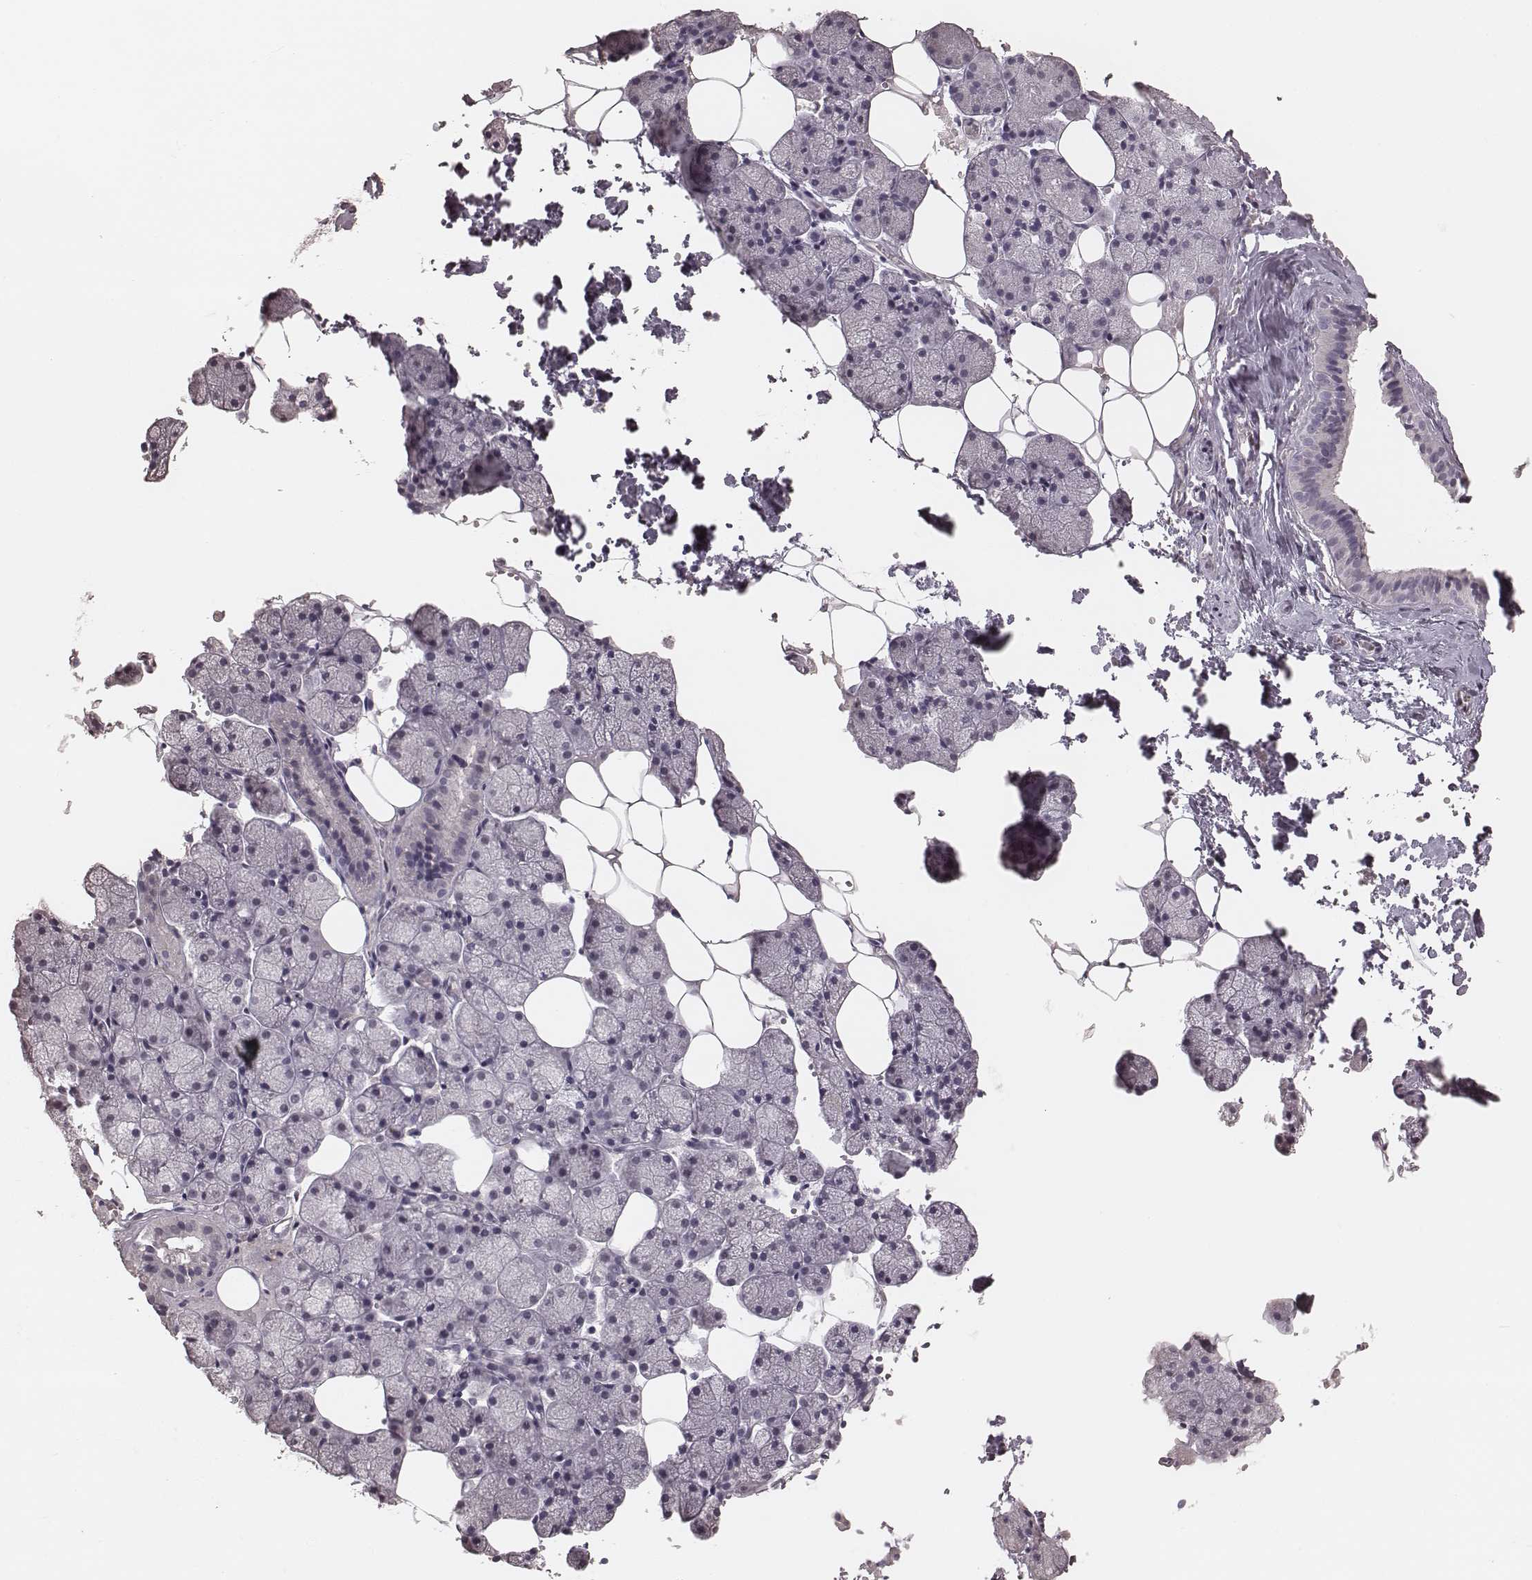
{"staining": {"intensity": "negative", "quantity": "none", "location": "none"}, "tissue": "salivary gland", "cell_type": "Glandular cells", "image_type": "normal", "snomed": [{"axis": "morphology", "description": "Normal tissue, NOS"}, {"axis": "topography", "description": "Salivary gland"}], "caption": "There is no significant expression in glandular cells of salivary gland. Brightfield microscopy of immunohistochemistry stained with DAB (3,3'-diaminobenzidine) (brown) and hematoxylin (blue), captured at high magnification.", "gene": "MSX1", "patient": {"sex": "male", "age": 38}}